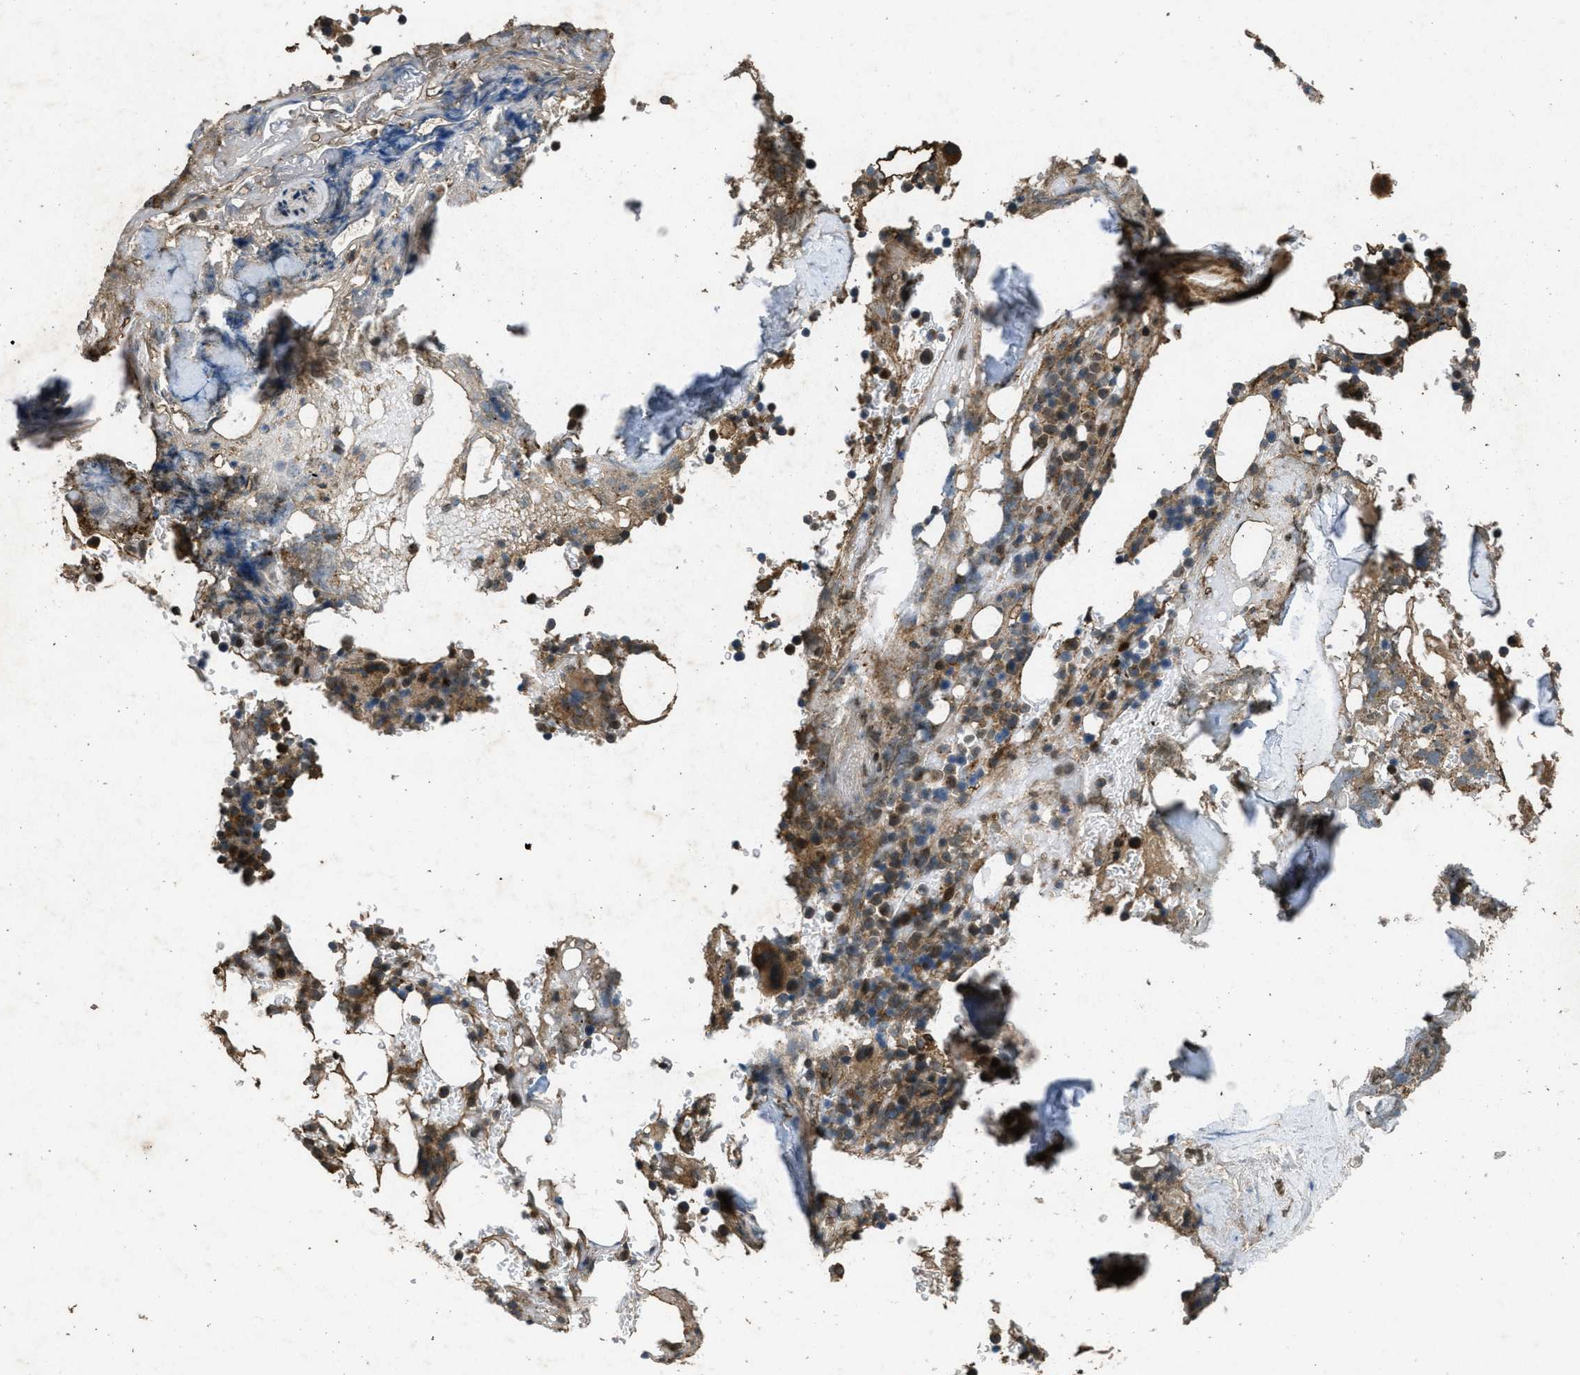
{"staining": {"intensity": "moderate", "quantity": ">75%", "location": "cytoplasmic/membranous"}, "tissue": "bone marrow", "cell_type": "Hematopoietic cells", "image_type": "normal", "snomed": [{"axis": "morphology", "description": "Normal tissue, NOS"}, {"axis": "topography", "description": "Bone marrow"}], "caption": "IHC (DAB) staining of normal bone marrow shows moderate cytoplasmic/membranous protein positivity in about >75% of hematopoietic cells. The staining was performed using DAB (3,3'-diaminobenzidine) to visualize the protein expression in brown, while the nuclei were stained in blue with hematoxylin (Magnification: 20x).", "gene": "PPP1R15A", "patient": {"sex": "female", "age": 73}}